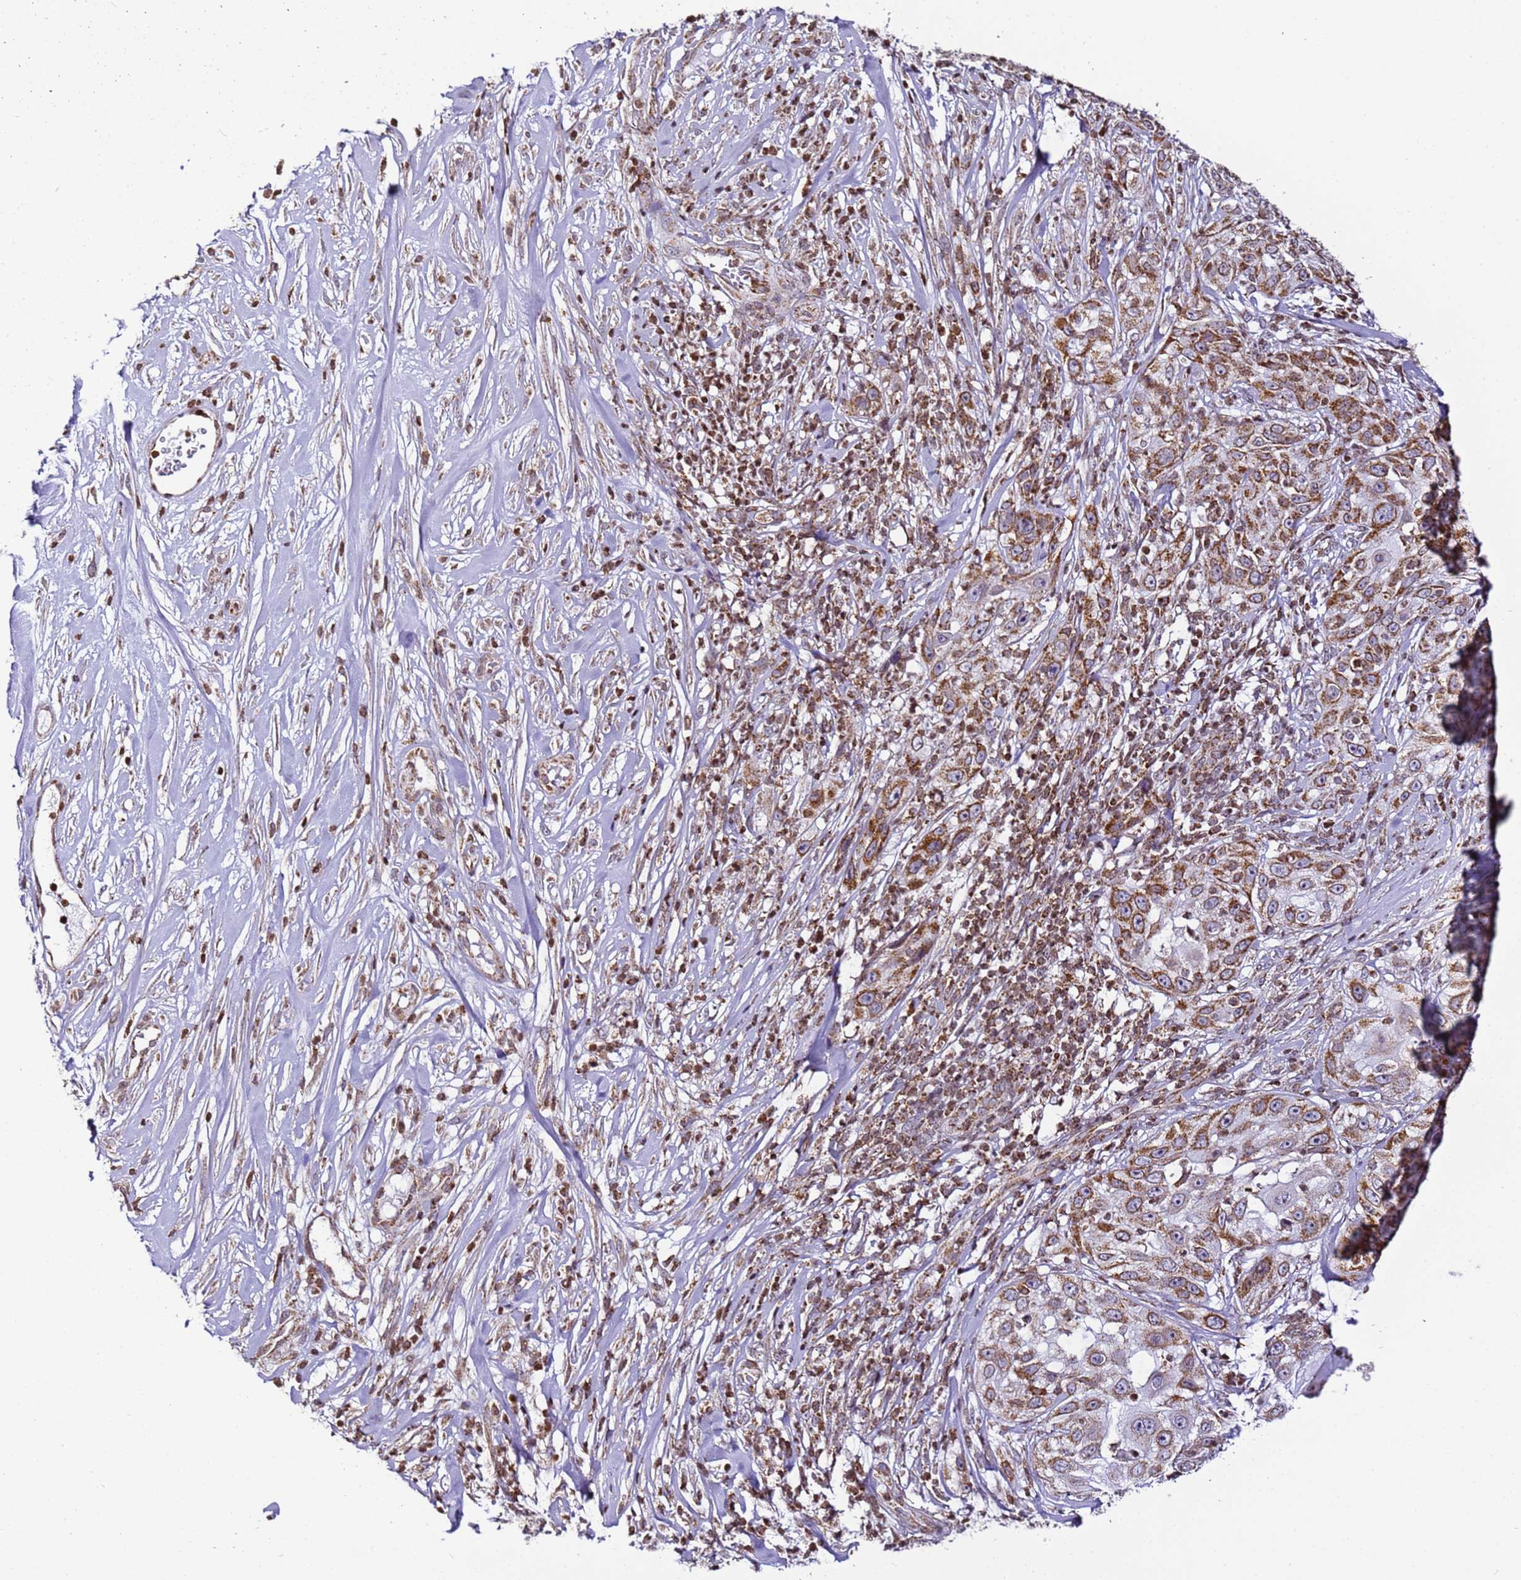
{"staining": {"intensity": "strong", "quantity": ">75%", "location": "cytoplasmic/membranous"}, "tissue": "skin cancer", "cell_type": "Tumor cells", "image_type": "cancer", "snomed": [{"axis": "morphology", "description": "Squamous cell carcinoma, NOS"}, {"axis": "topography", "description": "Skin"}], "caption": "Skin cancer was stained to show a protein in brown. There is high levels of strong cytoplasmic/membranous positivity in approximately >75% of tumor cells. (IHC, brightfield microscopy, high magnification).", "gene": "HSPE1", "patient": {"sex": "female", "age": 44}}